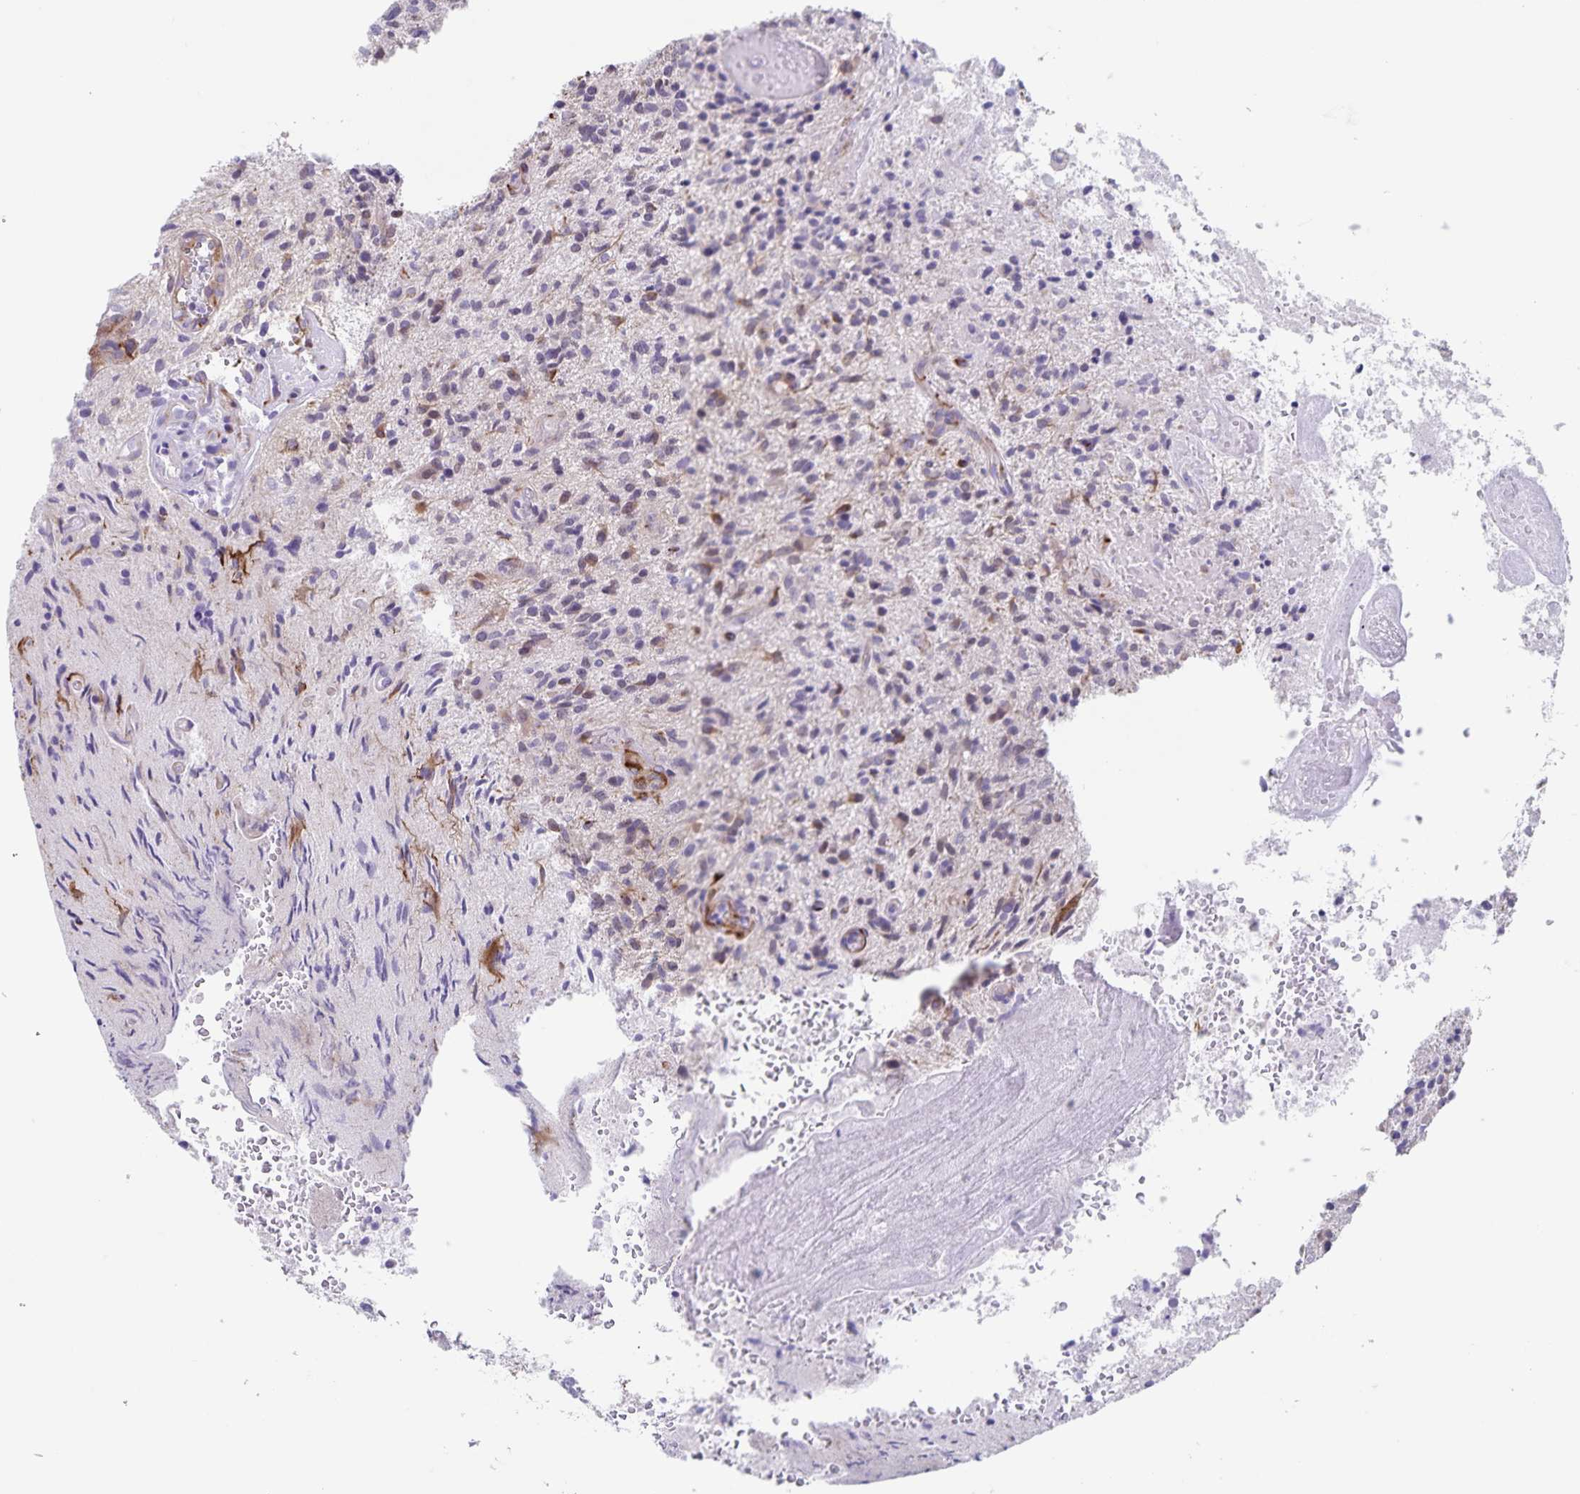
{"staining": {"intensity": "weak", "quantity": "<25%", "location": "cytoplasmic/membranous"}, "tissue": "glioma", "cell_type": "Tumor cells", "image_type": "cancer", "snomed": [{"axis": "morphology", "description": "Glioma, malignant, High grade"}, {"axis": "topography", "description": "Brain"}], "caption": "Immunohistochemical staining of human malignant glioma (high-grade) exhibits no significant positivity in tumor cells. The staining was performed using DAB to visualize the protein expression in brown, while the nuclei were stained in blue with hematoxylin (Magnification: 20x).", "gene": "SYNM", "patient": {"sex": "male", "age": 55}}